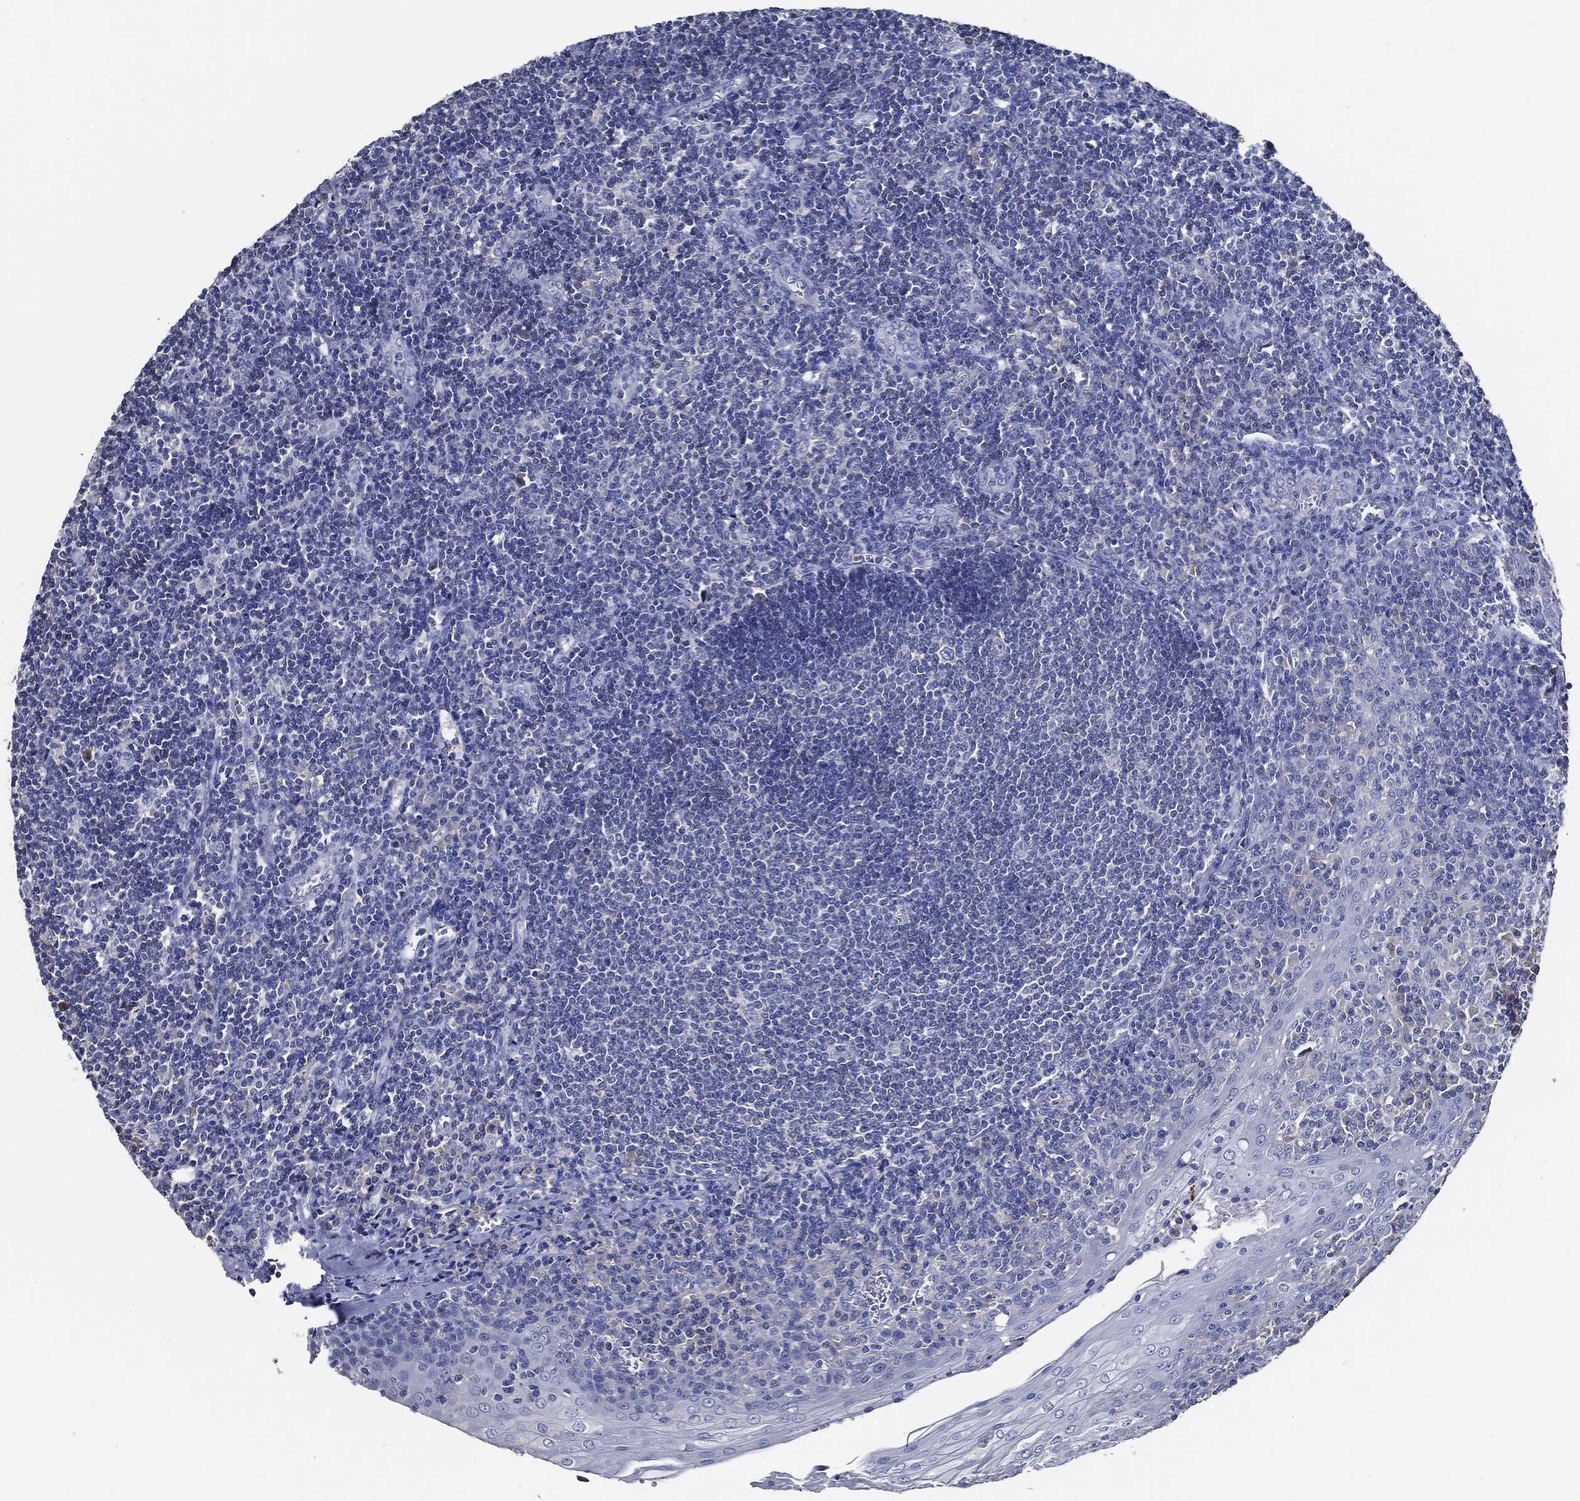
{"staining": {"intensity": "negative", "quantity": "none", "location": "none"}, "tissue": "tonsil", "cell_type": "Germinal center cells", "image_type": "normal", "snomed": [{"axis": "morphology", "description": "Normal tissue, NOS"}, {"axis": "topography", "description": "Tonsil"}], "caption": "The photomicrograph displays no staining of germinal center cells in benign tonsil. (Immunohistochemistry (ihc), brightfield microscopy, high magnification).", "gene": "DOCK3", "patient": {"sex": "male", "age": 33}}